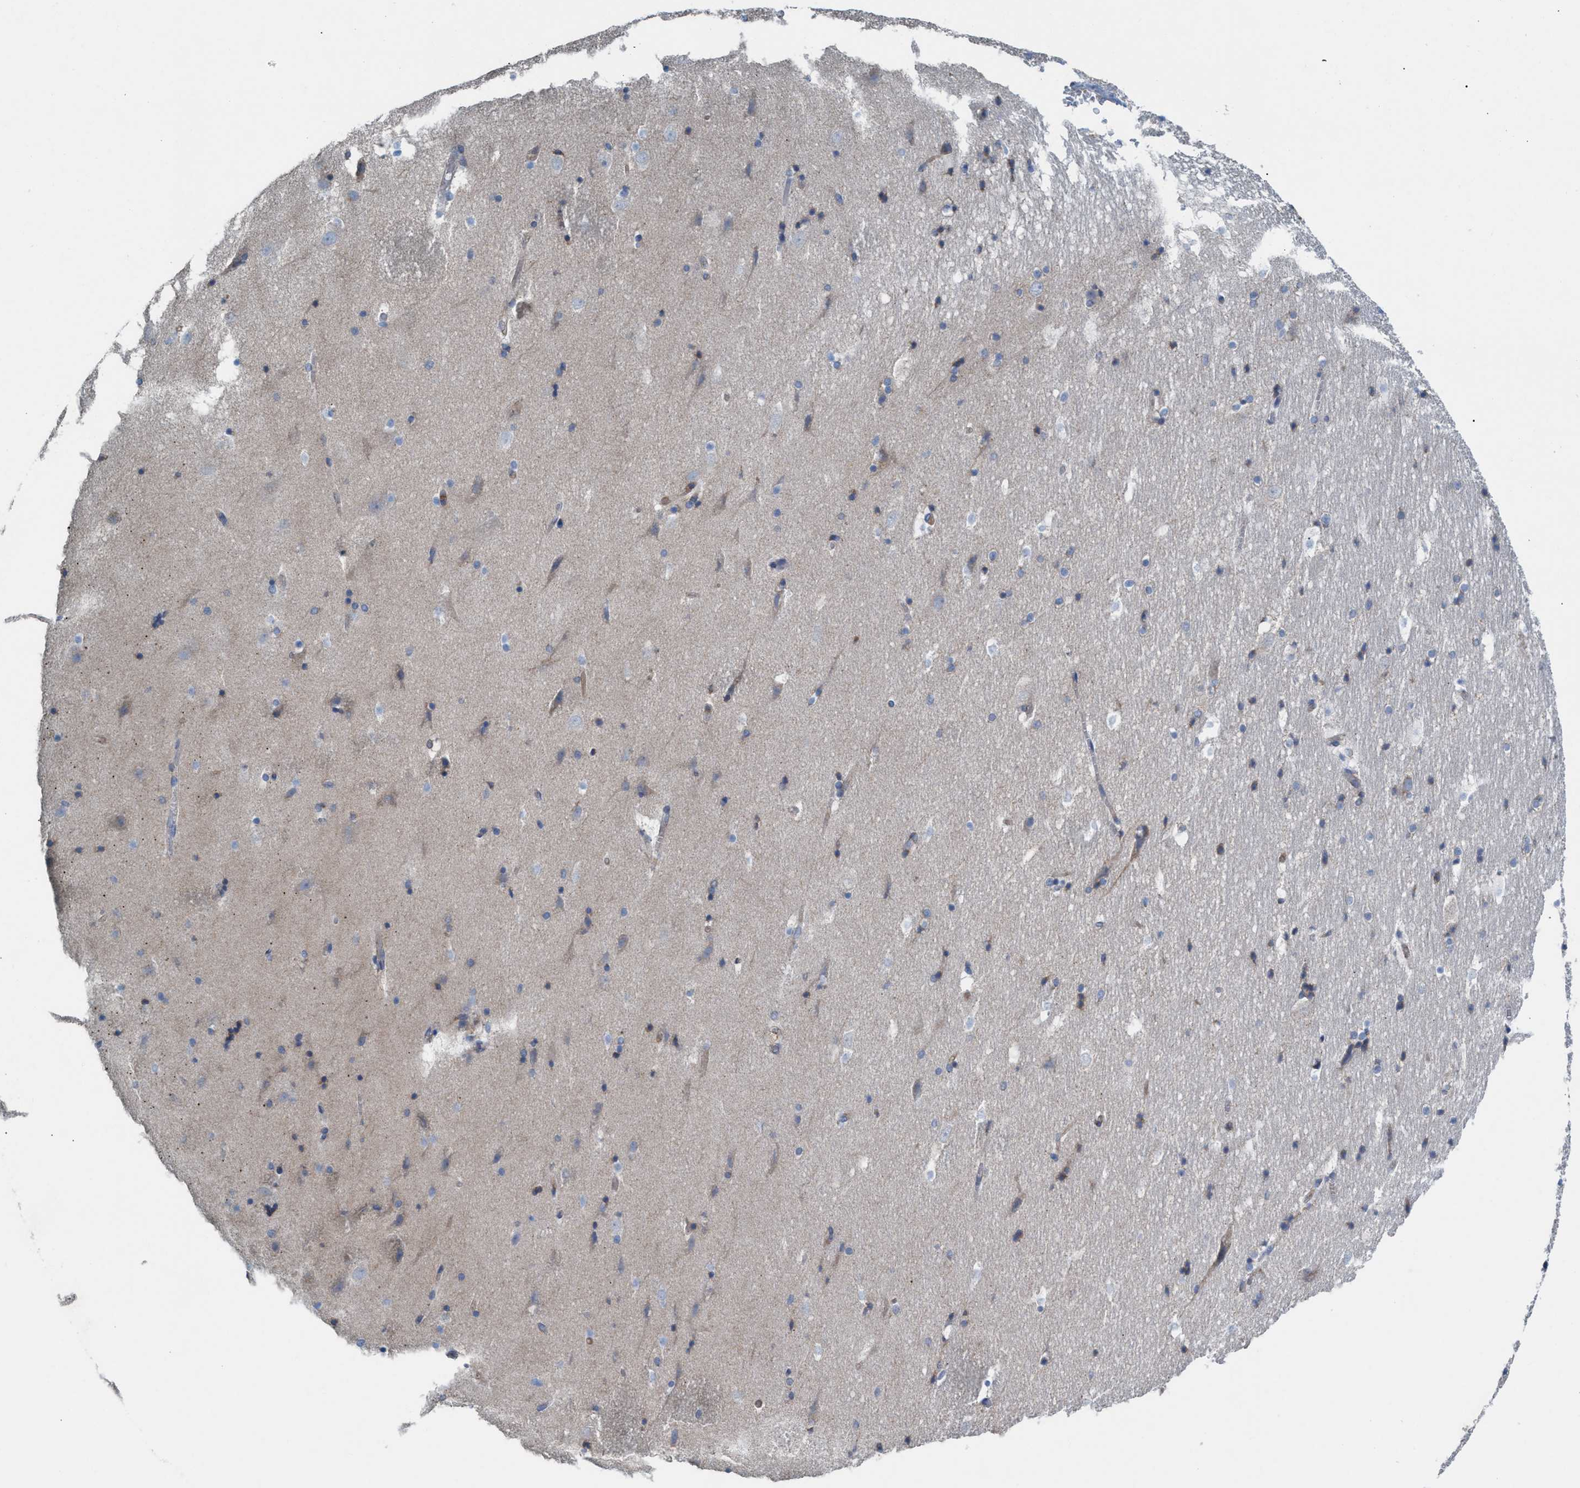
{"staining": {"intensity": "weak", "quantity": "25%-75%", "location": "cytoplasmic/membranous"}, "tissue": "hippocampus", "cell_type": "Glial cells", "image_type": "normal", "snomed": [{"axis": "morphology", "description": "Normal tissue, NOS"}, {"axis": "topography", "description": "Hippocampus"}], "caption": "The image demonstrates immunohistochemical staining of unremarkable hippocampus. There is weak cytoplasmic/membranous staining is identified in approximately 25%-75% of glial cells.", "gene": "NYAP1", "patient": {"sex": "male", "age": 45}}